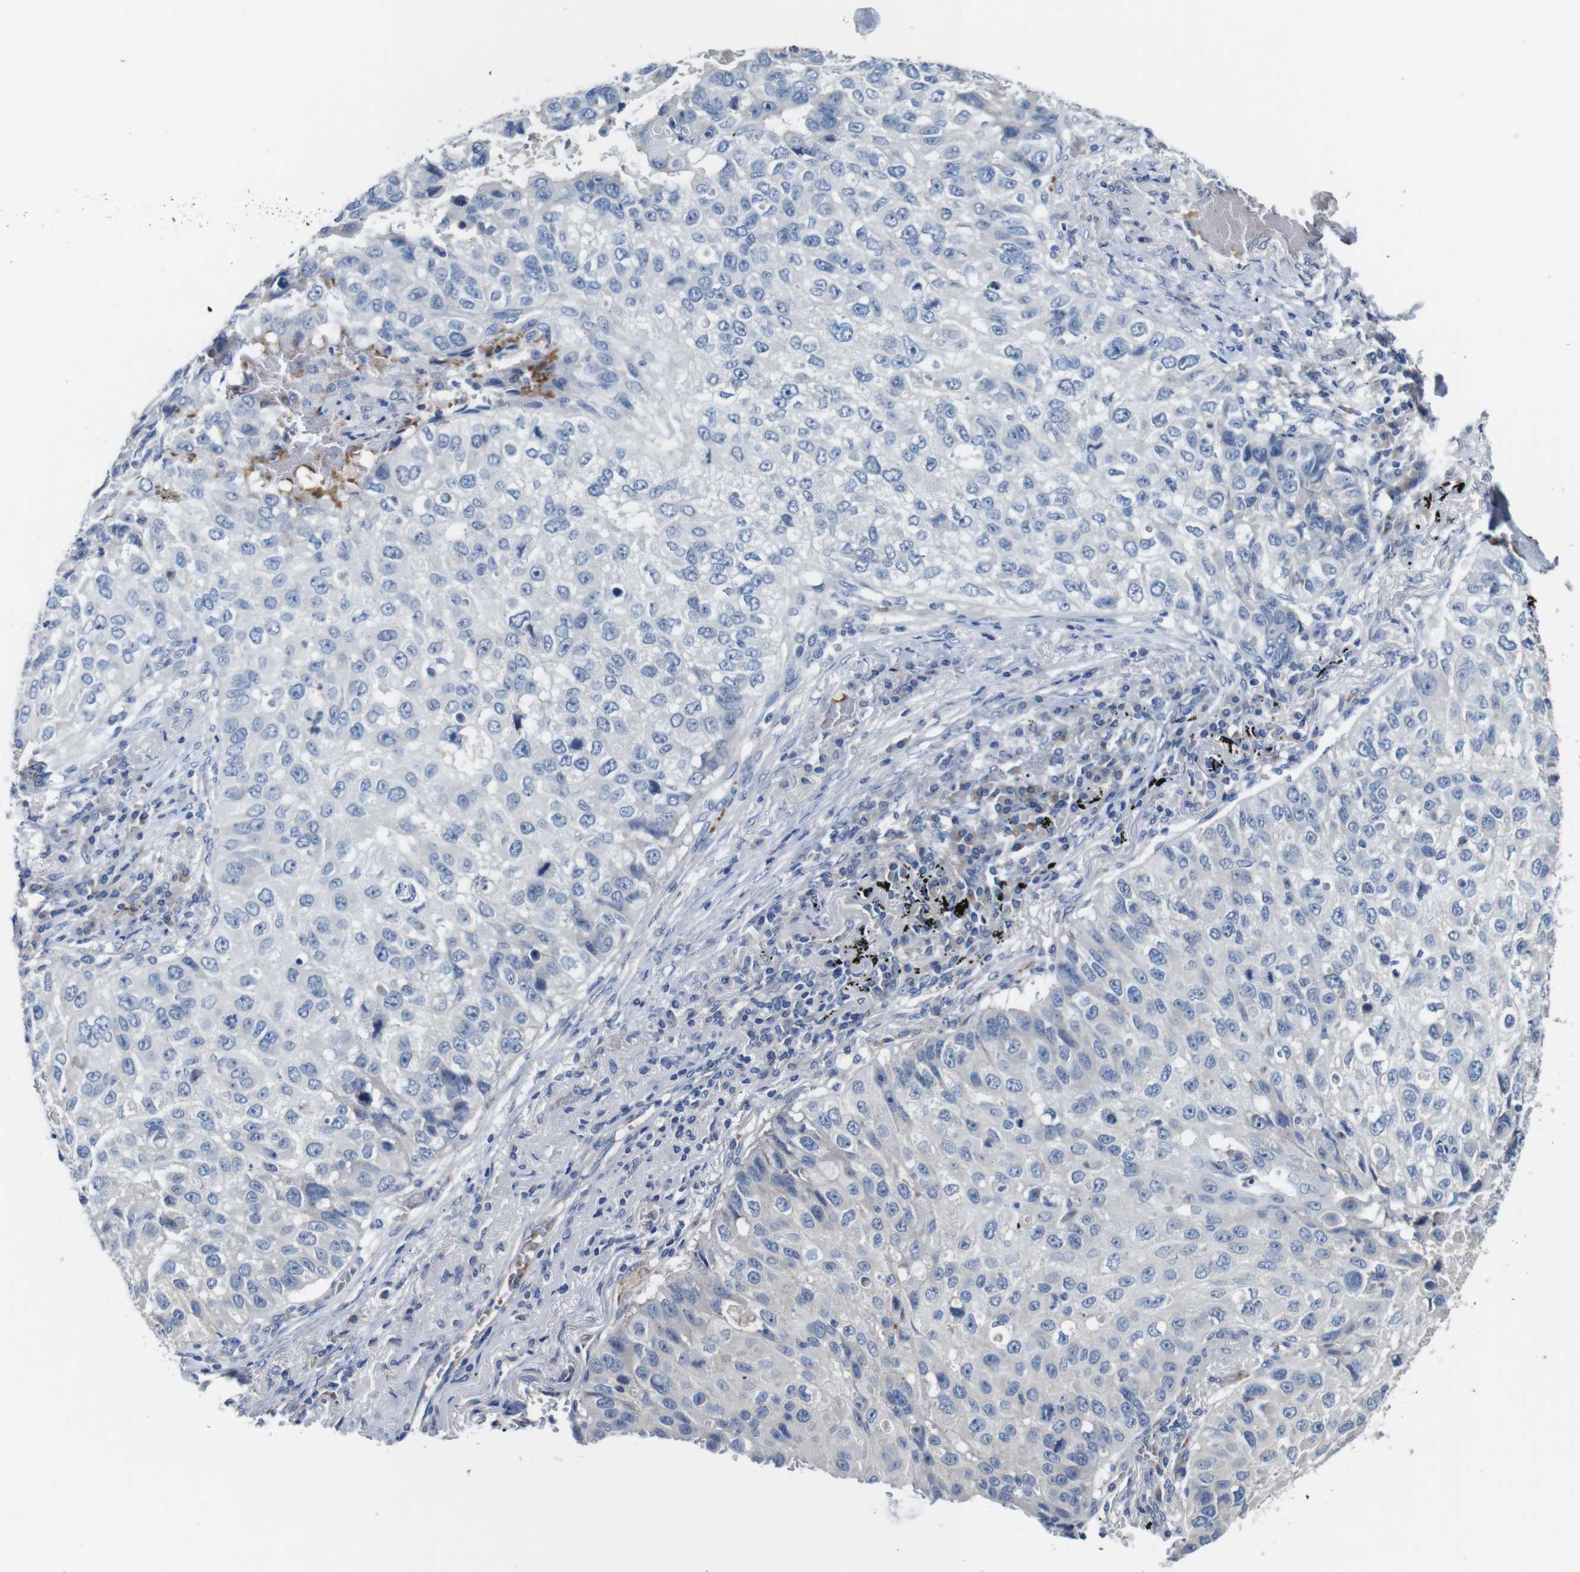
{"staining": {"intensity": "negative", "quantity": "none", "location": "none"}, "tissue": "lung cancer", "cell_type": "Tumor cells", "image_type": "cancer", "snomed": [{"axis": "morphology", "description": "Squamous cell carcinoma, NOS"}, {"axis": "topography", "description": "Lung"}], "caption": "Tumor cells are negative for brown protein staining in squamous cell carcinoma (lung). (Stains: DAB (3,3'-diaminobenzidine) IHC with hematoxylin counter stain, Microscopy: brightfield microscopy at high magnification).", "gene": "IGSF8", "patient": {"sex": "male", "age": 57}}